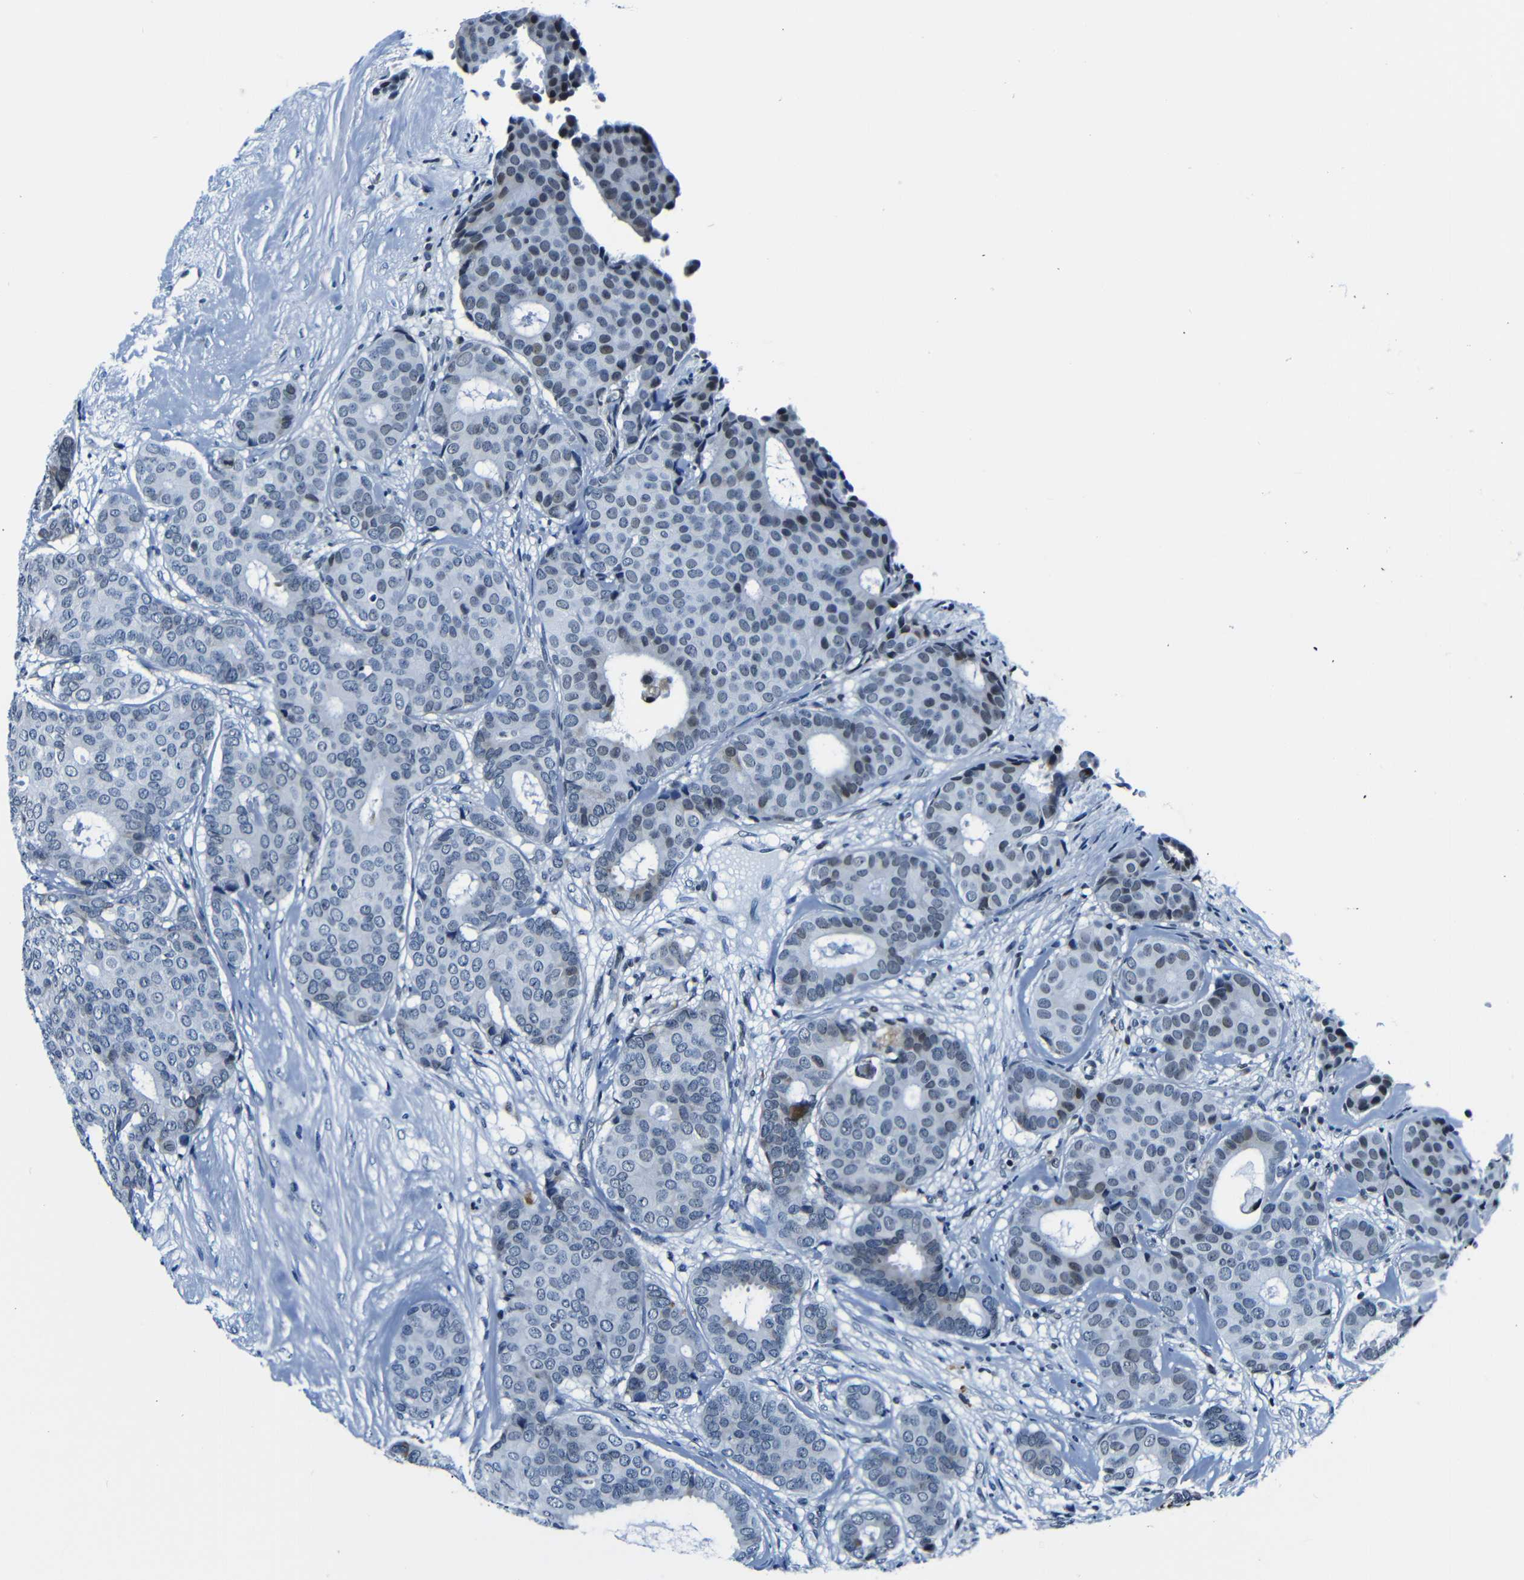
{"staining": {"intensity": "weak", "quantity": "<25%", "location": "nuclear"}, "tissue": "breast cancer", "cell_type": "Tumor cells", "image_type": "cancer", "snomed": [{"axis": "morphology", "description": "Duct carcinoma"}, {"axis": "topography", "description": "Breast"}], "caption": "Tumor cells are negative for brown protein staining in intraductal carcinoma (breast).", "gene": "NCBP3", "patient": {"sex": "female", "age": 75}}